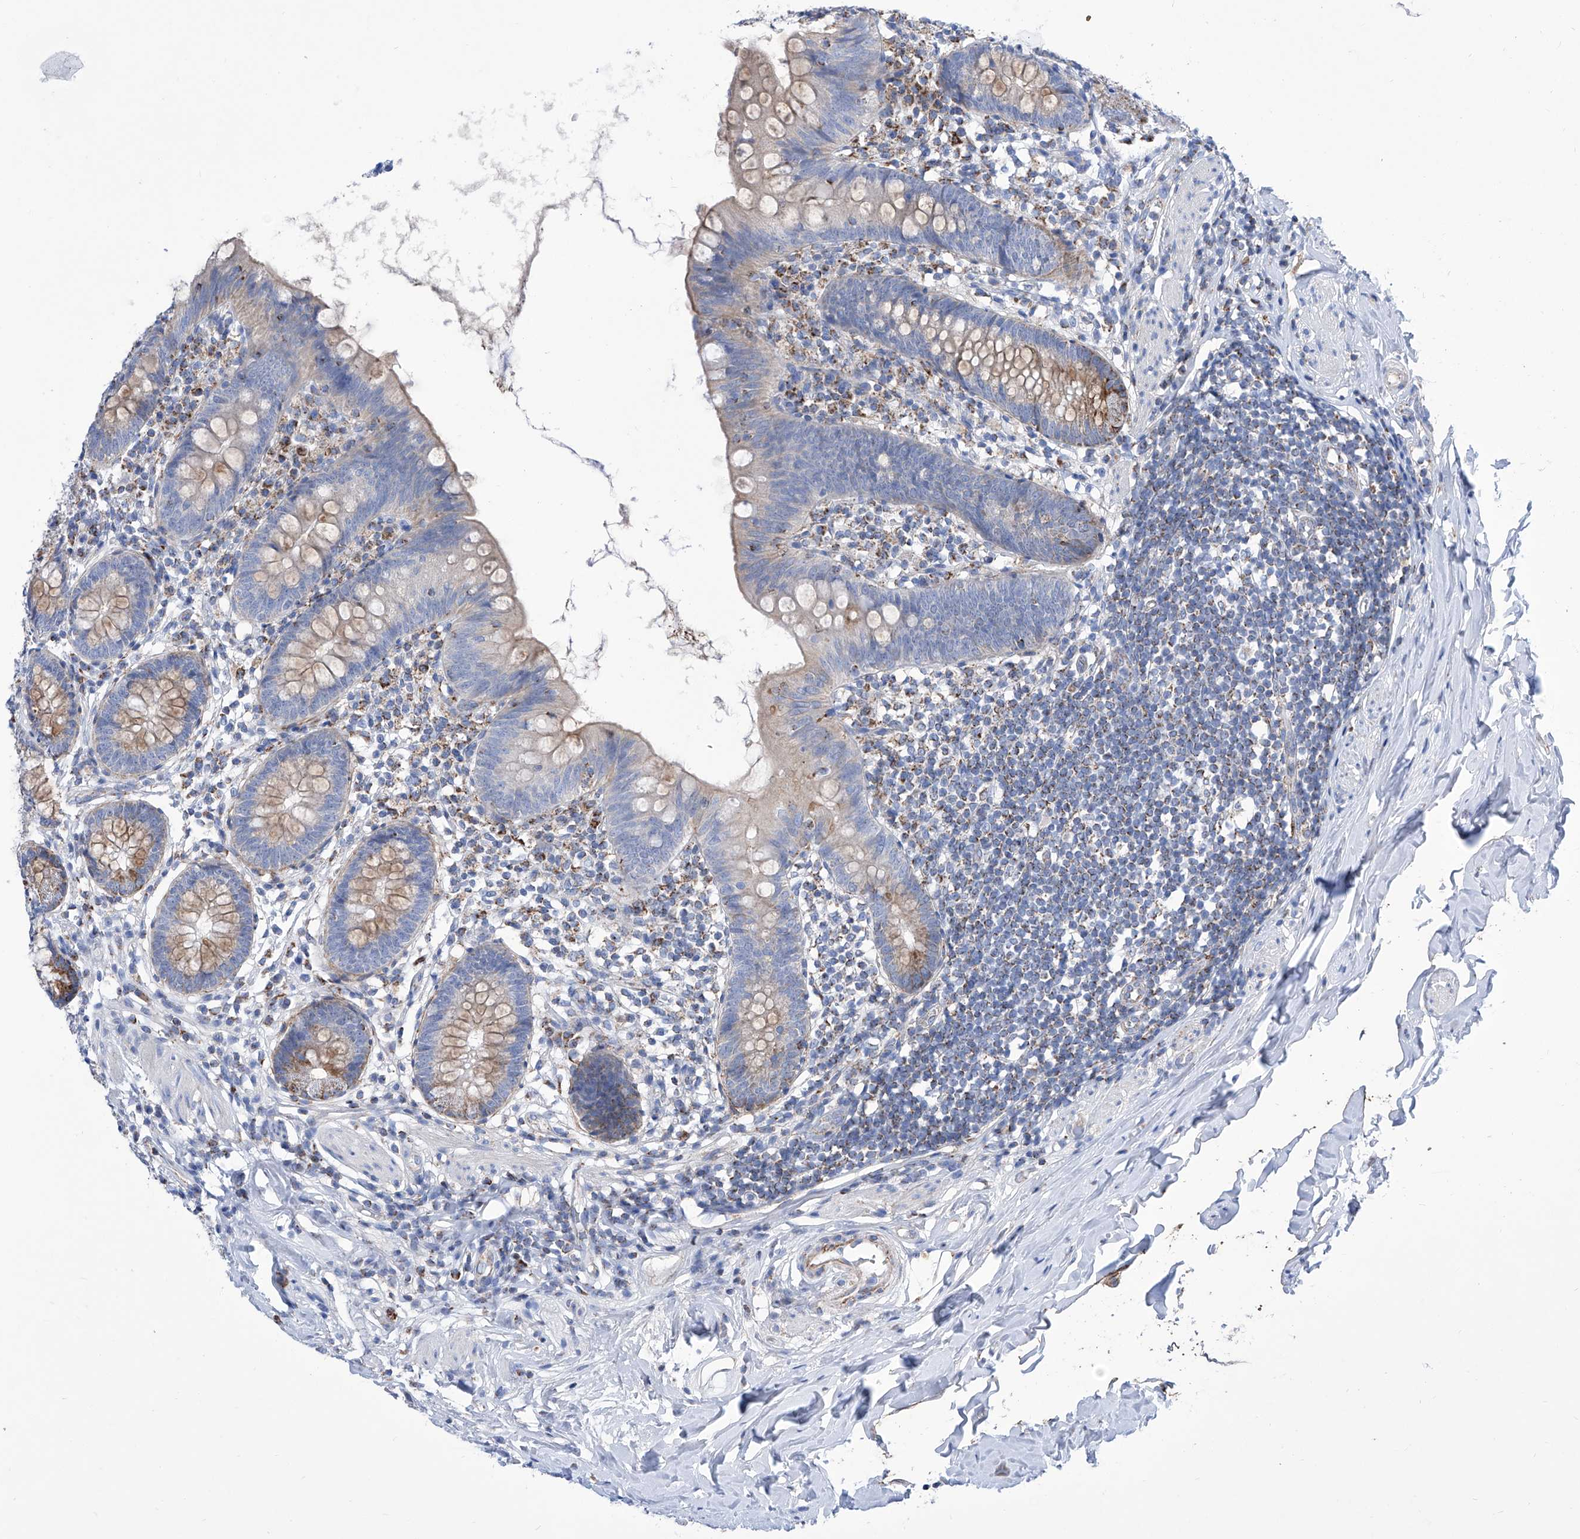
{"staining": {"intensity": "moderate", "quantity": "25%-75%", "location": "cytoplasmic/membranous"}, "tissue": "appendix", "cell_type": "Glandular cells", "image_type": "normal", "snomed": [{"axis": "morphology", "description": "Normal tissue, NOS"}, {"axis": "topography", "description": "Appendix"}], "caption": "Protein staining by immunohistochemistry (IHC) exhibits moderate cytoplasmic/membranous staining in about 25%-75% of glandular cells in normal appendix.", "gene": "SRBD1", "patient": {"sex": "female", "age": 62}}